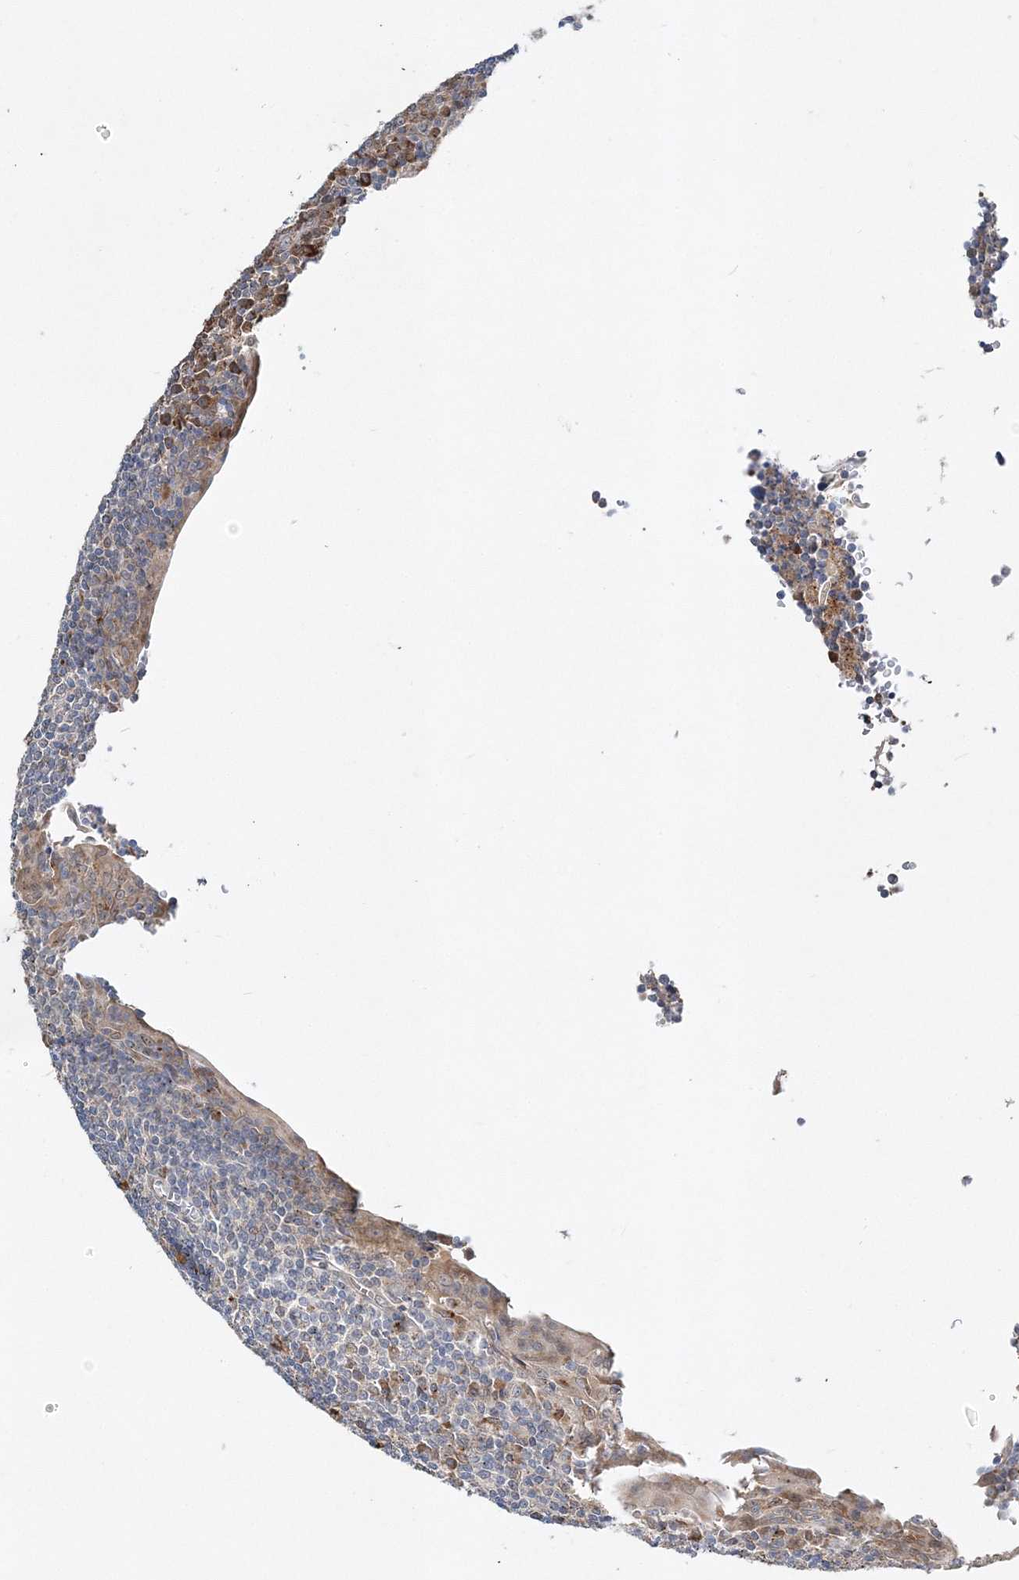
{"staining": {"intensity": "moderate", "quantity": "<25%", "location": "cytoplasmic/membranous"}, "tissue": "tonsil", "cell_type": "Germinal center cells", "image_type": "normal", "snomed": [{"axis": "morphology", "description": "Normal tissue, NOS"}, {"axis": "topography", "description": "Tonsil"}], "caption": "This photomicrograph exhibits benign tonsil stained with IHC to label a protein in brown. The cytoplasmic/membranous of germinal center cells show moderate positivity for the protein. Nuclei are counter-stained blue.", "gene": "C3orf38", "patient": {"sex": "male", "age": 37}}